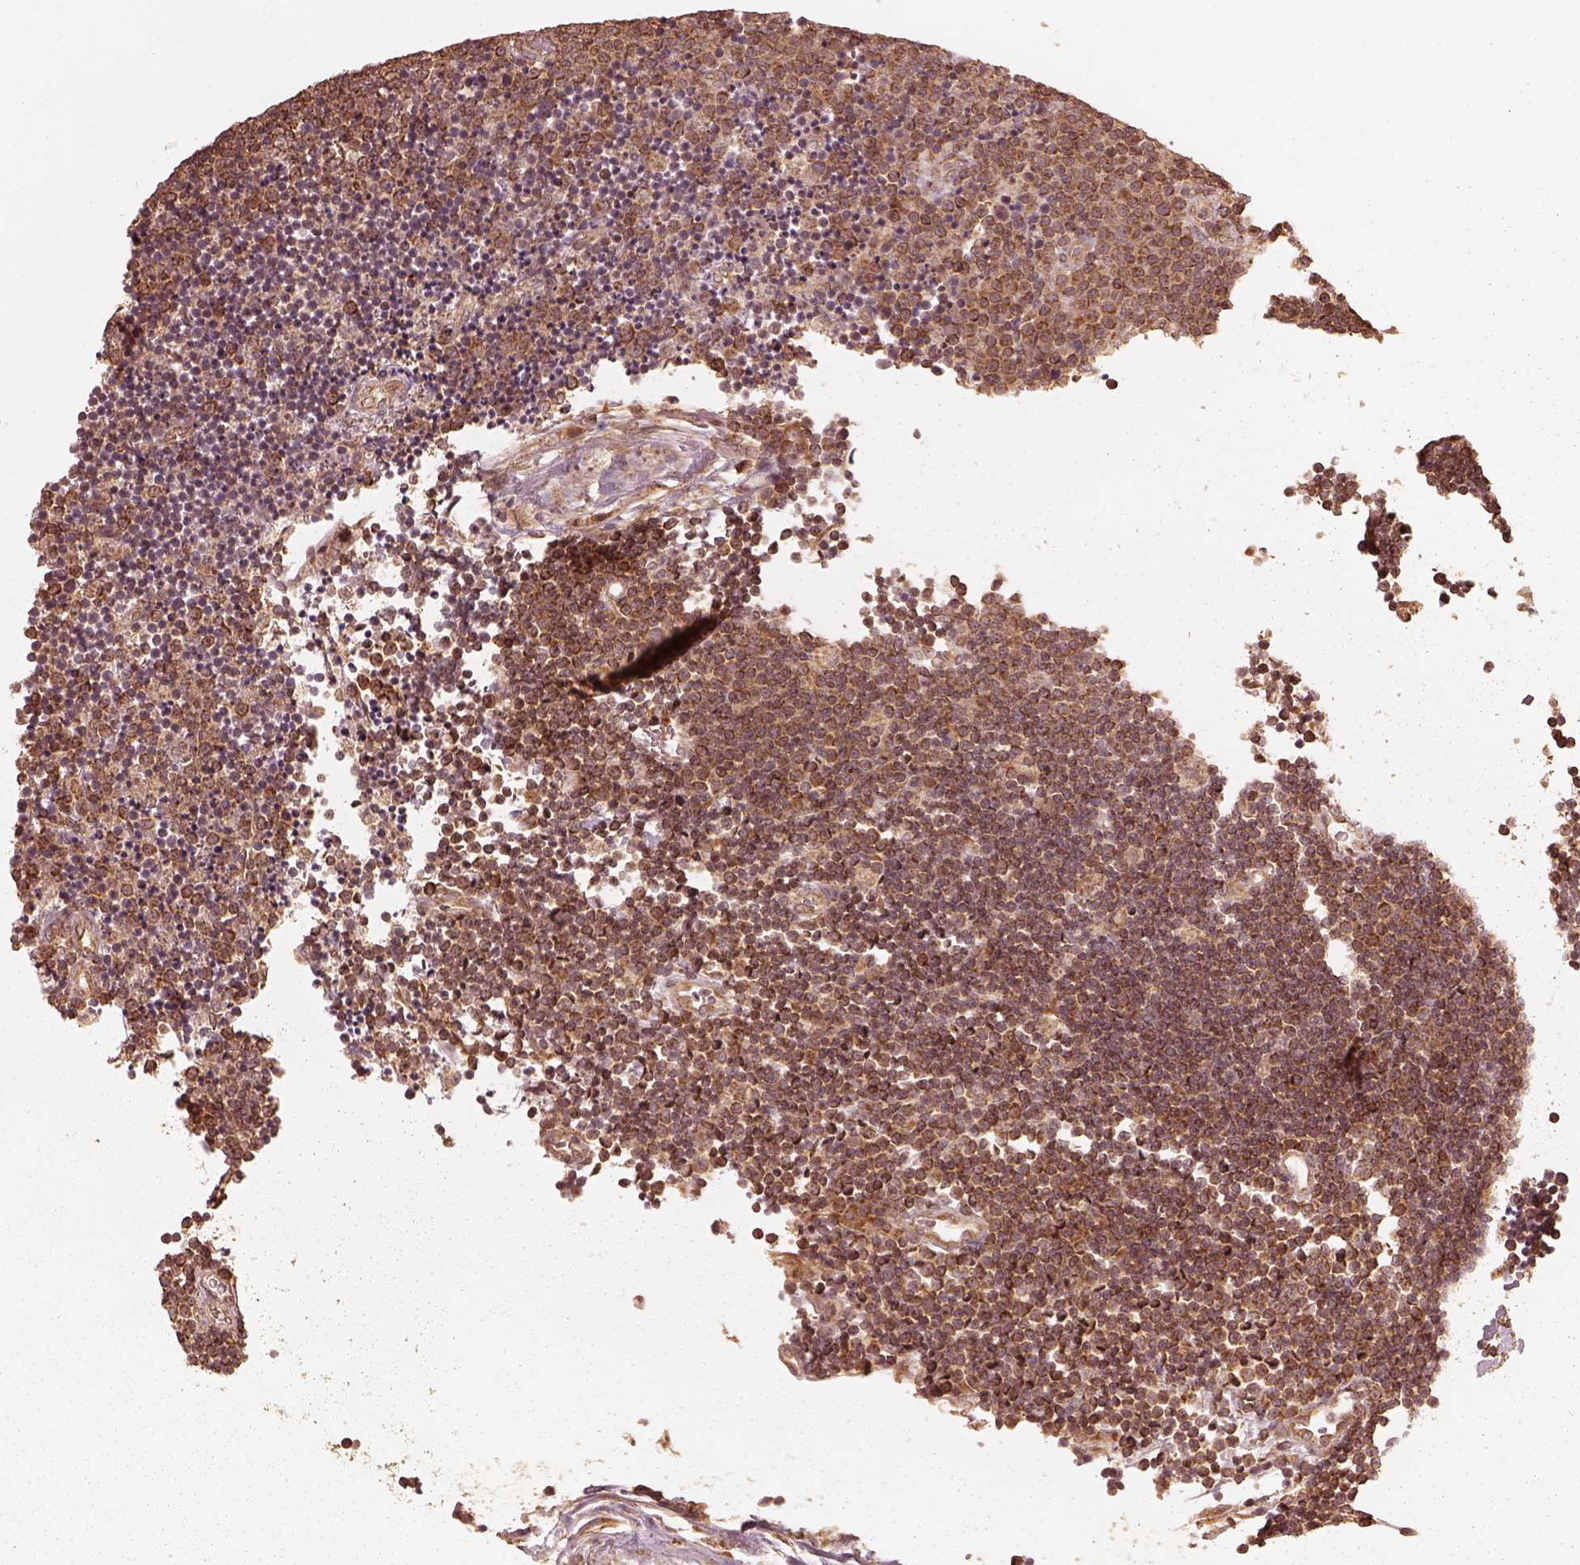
{"staining": {"intensity": "strong", "quantity": ">75%", "location": "cytoplasmic/membranous"}, "tissue": "lymphoma", "cell_type": "Tumor cells", "image_type": "cancer", "snomed": [{"axis": "morphology", "description": "Malignant lymphoma, non-Hodgkin's type, Low grade"}, {"axis": "topography", "description": "Brain"}], "caption": "Malignant lymphoma, non-Hodgkin's type (low-grade) was stained to show a protein in brown. There is high levels of strong cytoplasmic/membranous positivity in approximately >75% of tumor cells. The staining was performed using DAB, with brown indicating positive protein expression. Nuclei are stained blue with hematoxylin.", "gene": "DNAJC25", "patient": {"sex": "female", "age": 66}}